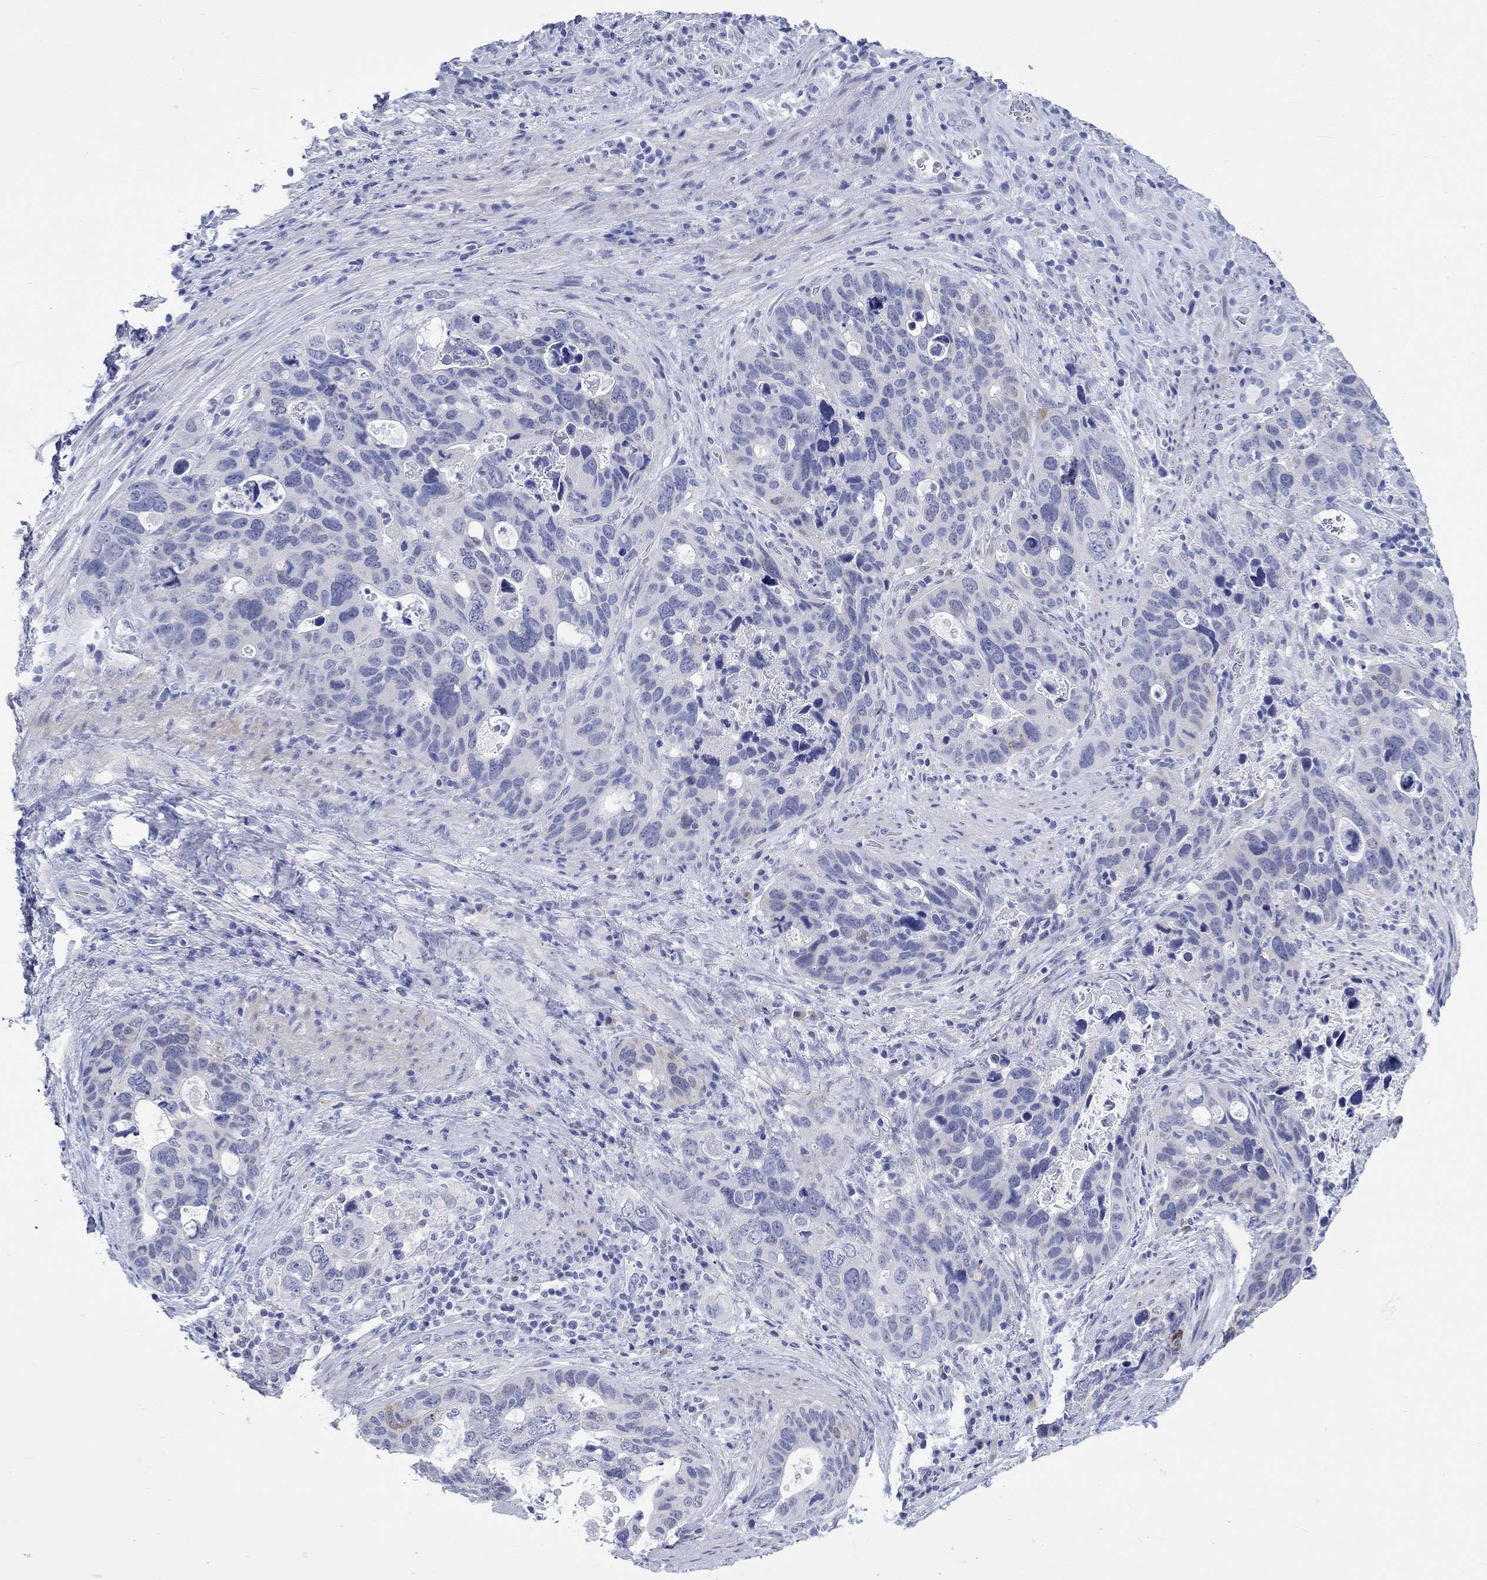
{"staining": {"intensity": "weak", "quantity": "<25%", "location": "cytoplasmic/membranous"}, "tissue": "stomach cancer", "cell_type": "Tumor cells", "image_type": "cancer", "snomed": [{"axis": "morphology", "description": "Adenocarcinoma, NOS"}, {"axis": "topography", "description": "Stomach"}], "caption": "Immunohistochemistry histopathology image of neoplastic tissue: human stomach adenocarcinoma stained with DAB (3,3'-diaminobenzidine) displays no significant protein staining in tumor cells.", "gene": "MSI1", "patient": {"sex": "male", "age": 54}}